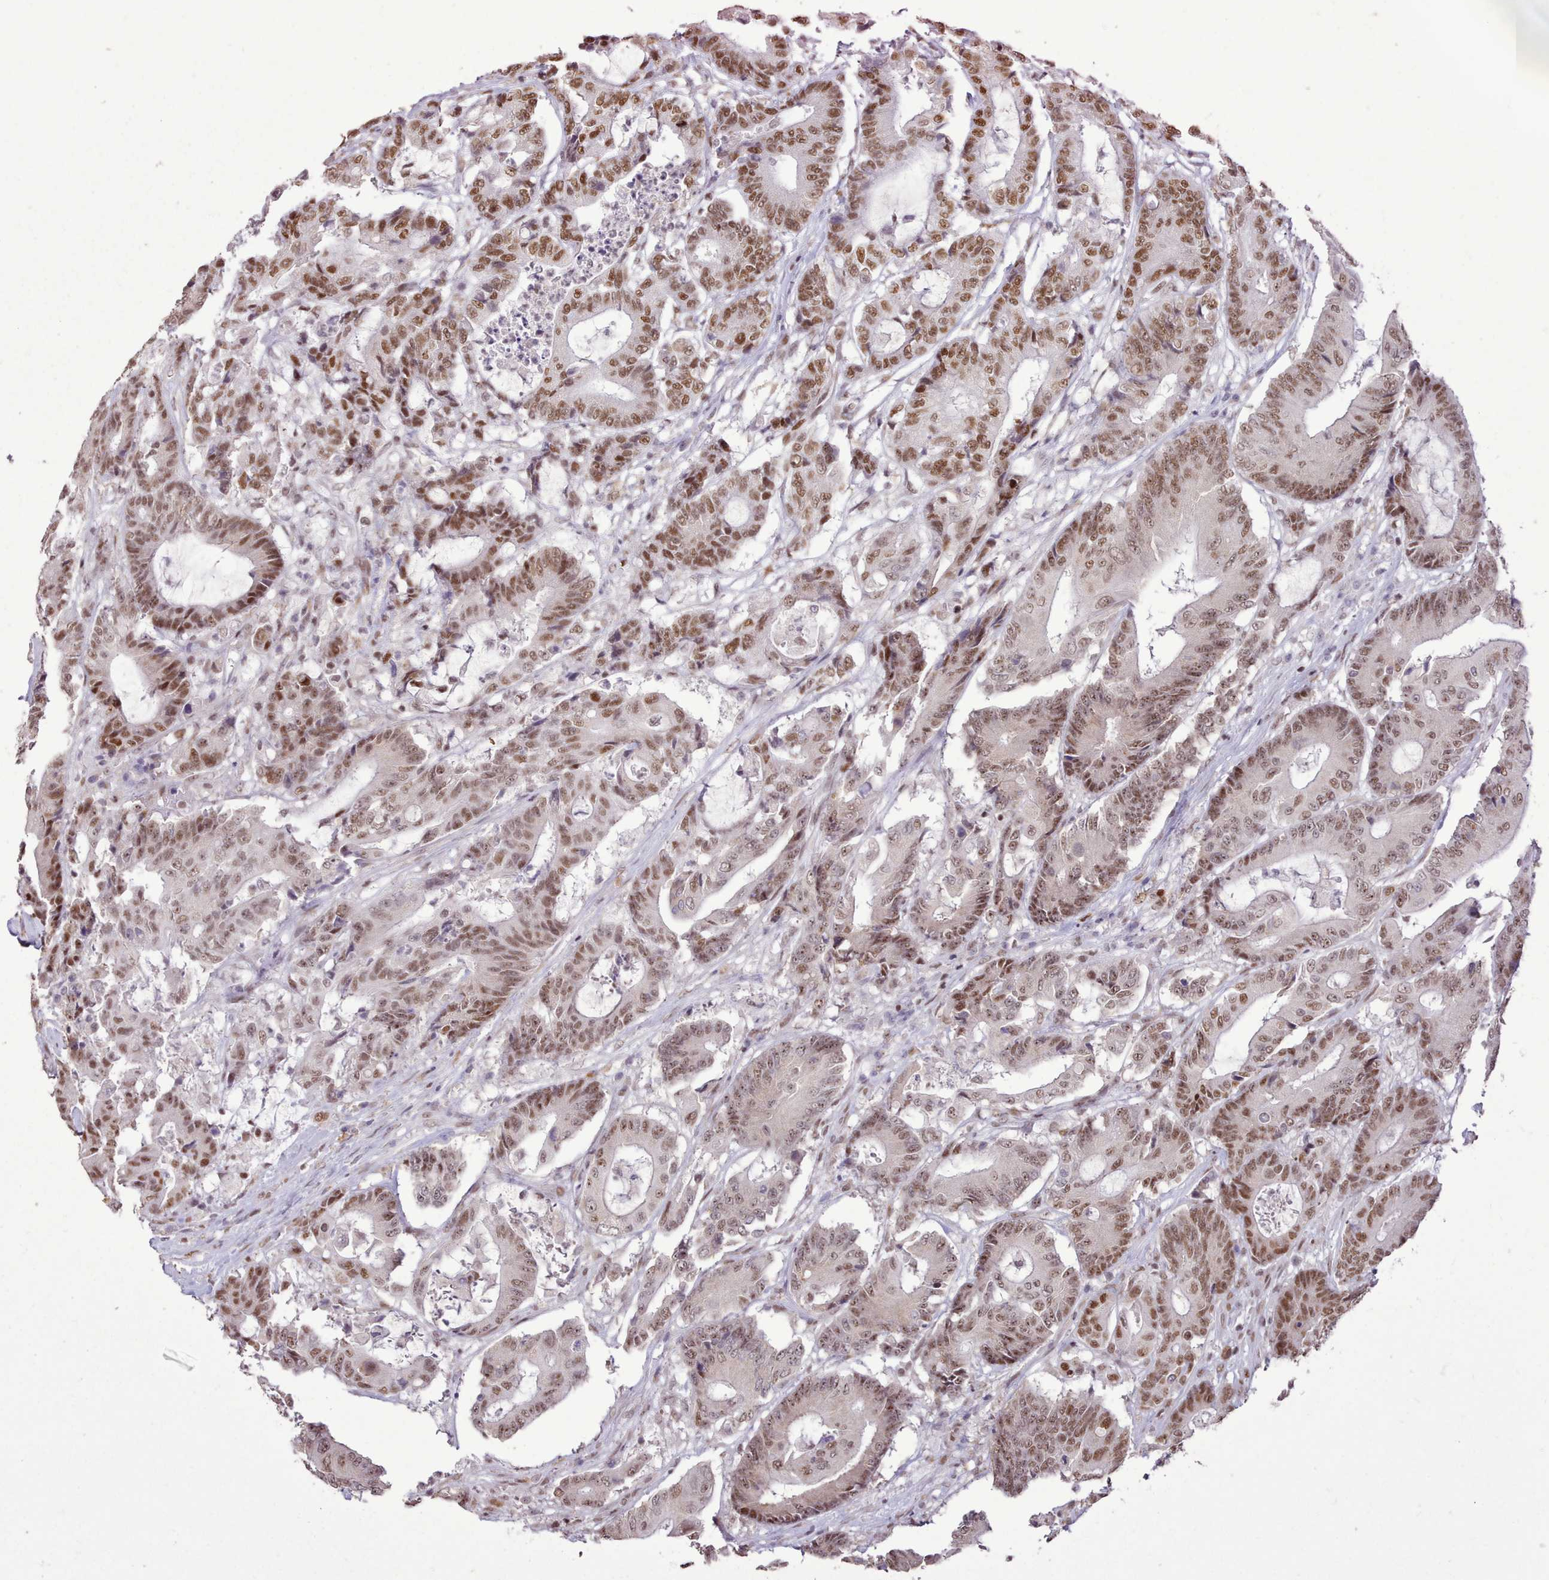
{"staining": {"intensity": "moderate", "quantity": ">75%", "location": "nuclear"}, "tissue": "colorectal cancer", "cell_type": "Tumor cells", "image_type": "cancer", "snomed": [{"axis": "morphology", "description": "Adenocarcinoma, NOS"}, {"axis": "topography", "description": "Colon"}], "caption": "Immunohistochemistry of colorectal cancer exhibits medium levels of moderate nuclear staining in approximately >75% of tumor cells.", "gene": "TAF15", "patient": {"sex": "female", "age": 84}}